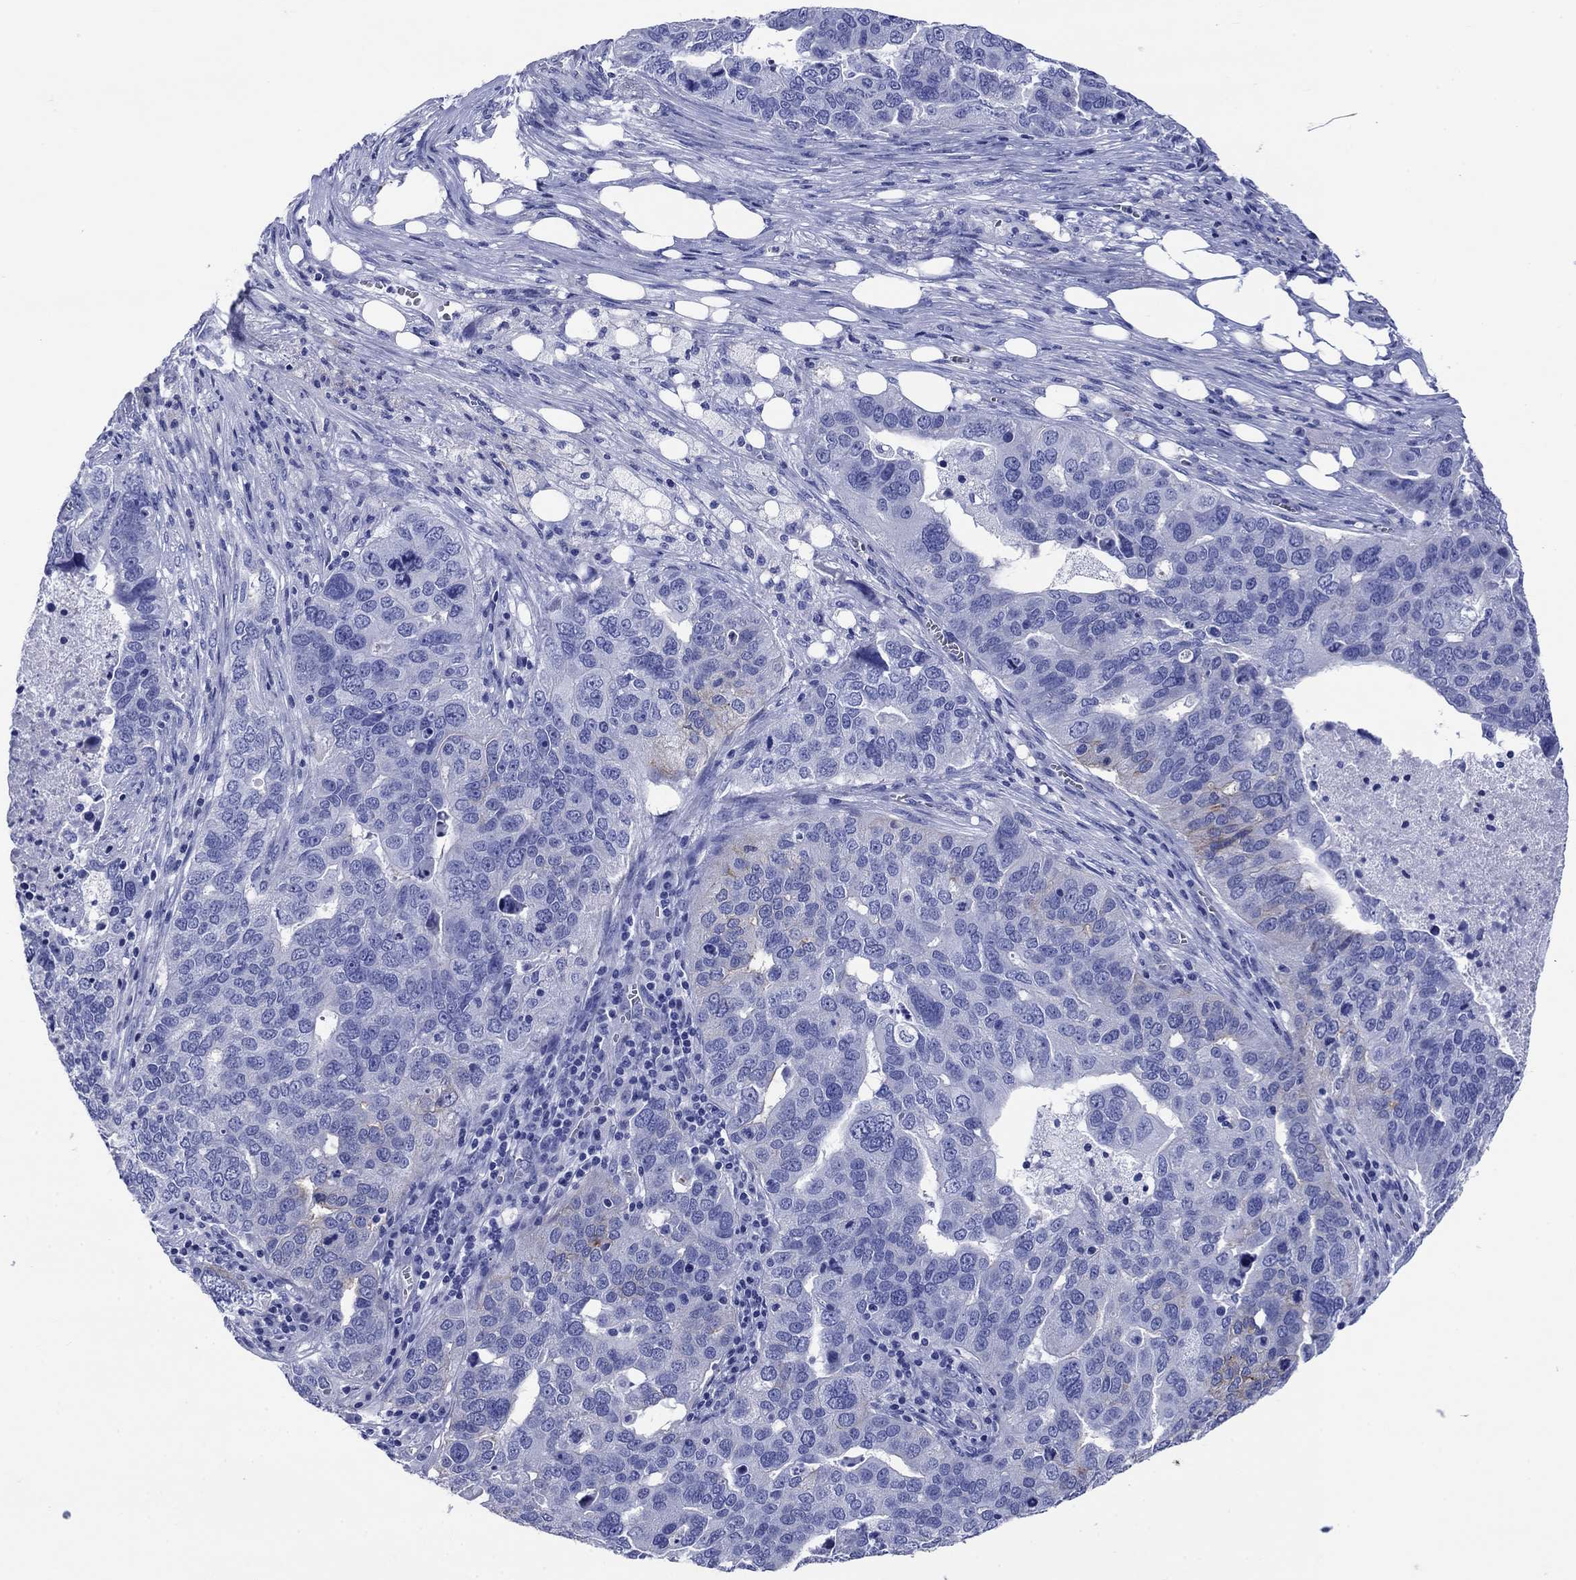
{"staining": {"intensity": "negative", "quantity": "none", "location": "none"}, "tissue": "ovarian cancer", "cell_type": "Tumor cells", "image_type": "cancer", "snomed": [{"axis": "morphology", "description": "Carcinoma, endometroid"}, {"axis": "topography", "description": "Soft tissue"}, {"axis": "topography", "description": "Ovary"}], "caption": "Micrograph shows no protein positivity in tumor cells of ovarian cancer tissue. (DAB (3,3'-diaminobenzidine) IHC with hematoxylin counter stain).", "gene": "SLC1A2", "patient": {"sex": "female", "age": 52}}